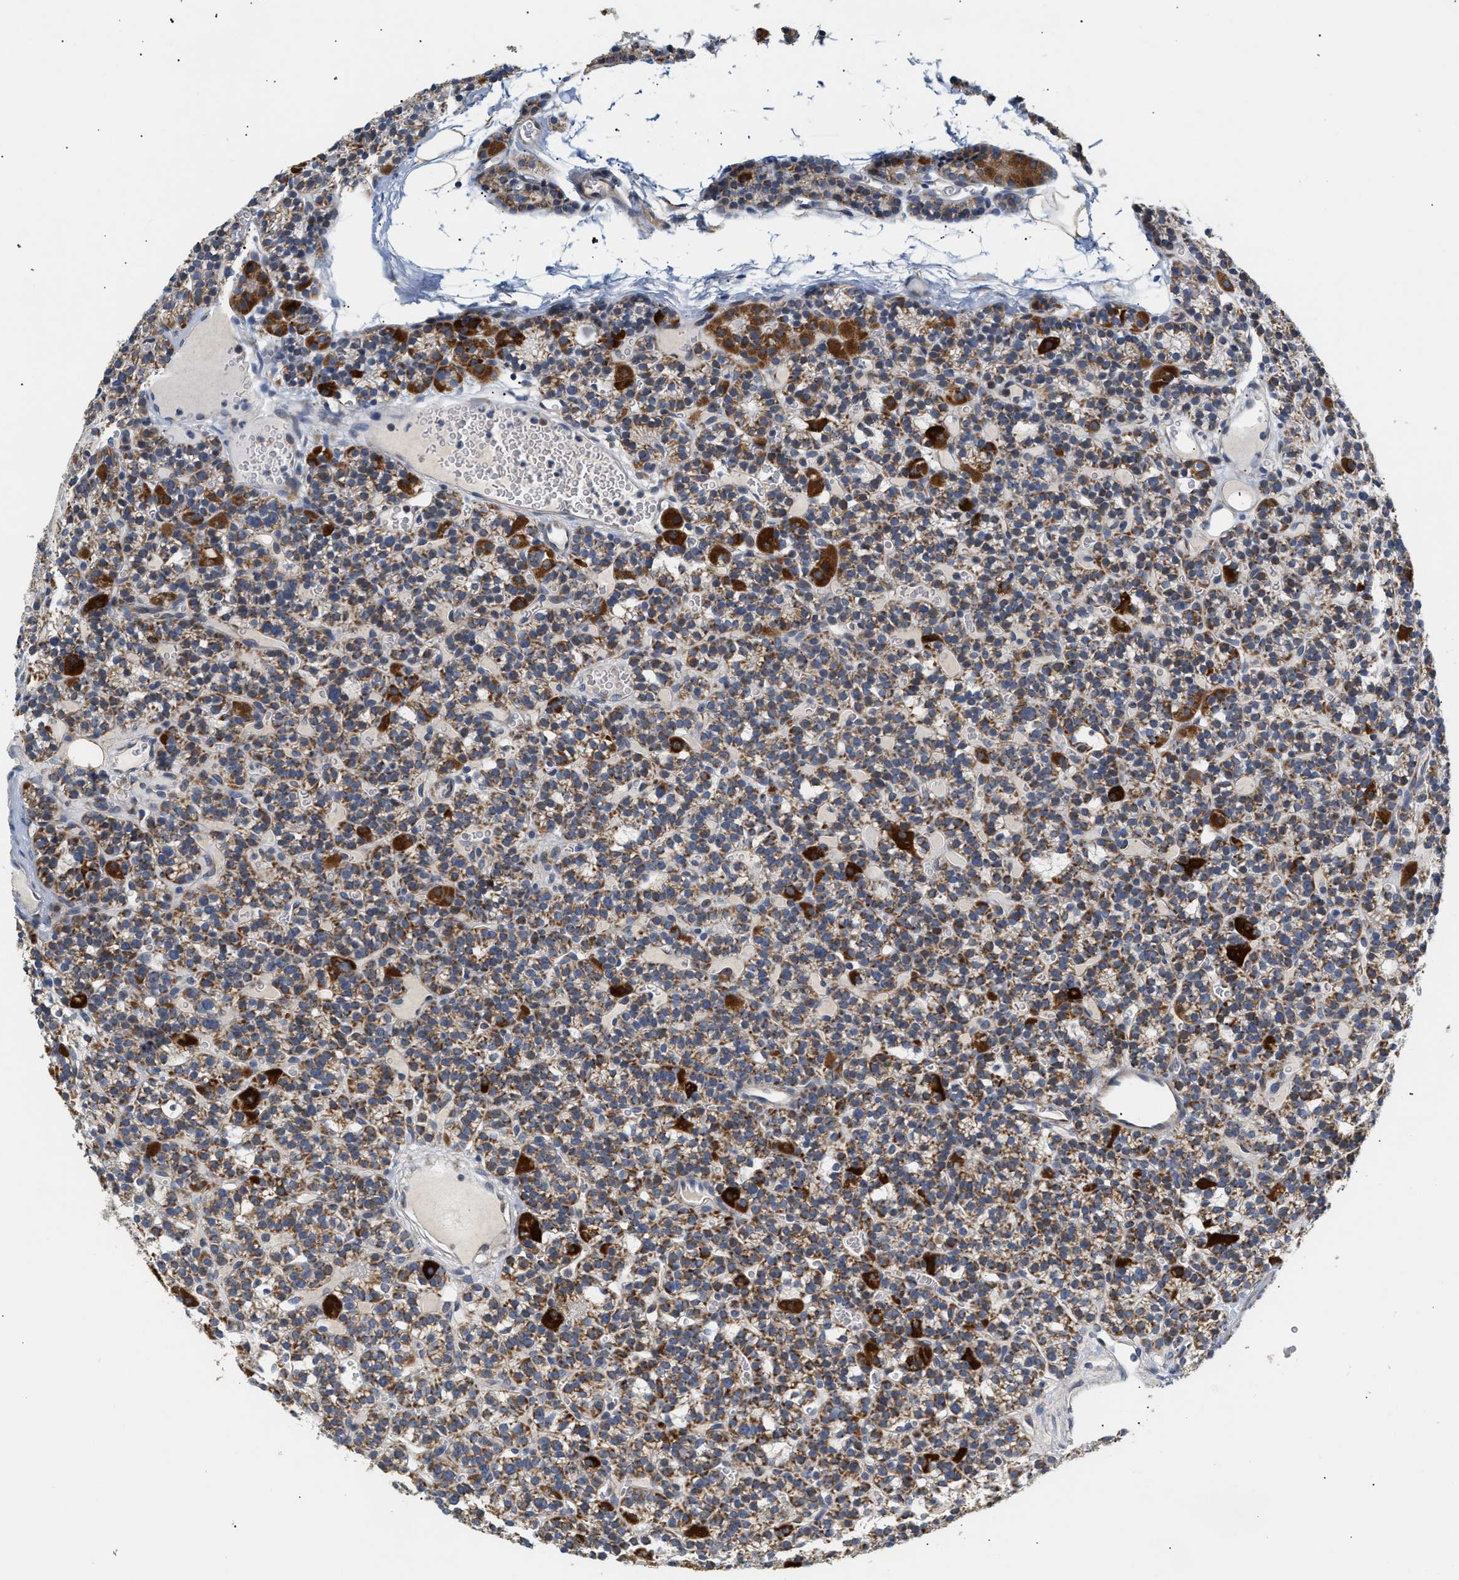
{"staining": {"intensity": "strong", "quantity": "25%-75%", "location": "cytoplasmic/membranous"}, "tissue": "parathyroid gland", "cell_type": "Glandular cells", "image_type": "normal", "snomed": [{"axis": "morphology", "description": "Normal tissue, NOS"}, {"axis": "morphology", "description": "Adenoma, NOS"}, {"axis": "topography", "description": "Parathyroid gland"}], "caption": "Protein staining exhibits strong cytoplasmic/membranous staining in approximately 25%-75% of glandular cells in normal parathyroid gland. (brown staining indicates protein expression, while blue staining denotes nuclei).", "gene": "TMEM168", "patient": {"sex": "female", "age": 58}}